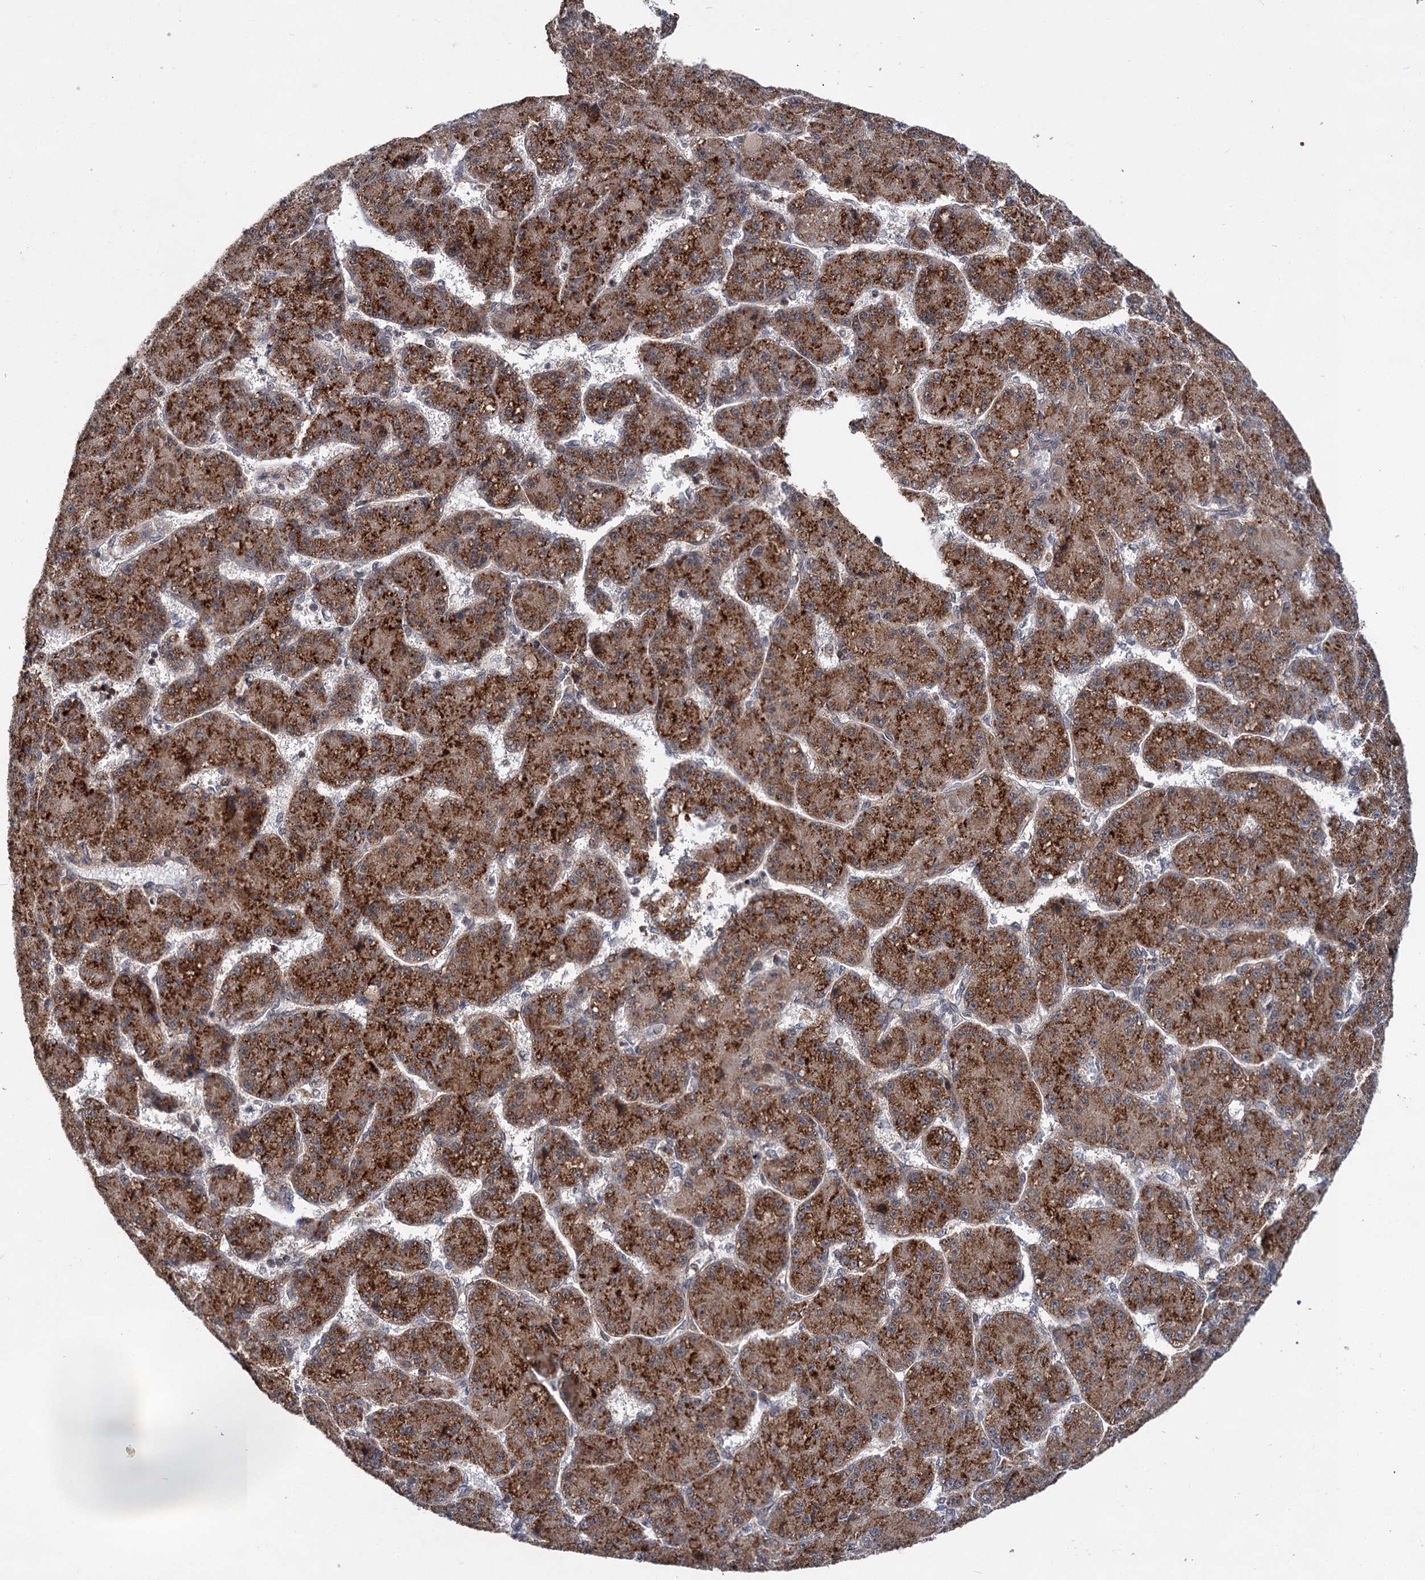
{"staining": {"intensity": "strong", "quantity": ">75%", "location": "cytoplasmic/membranous"}, "tissue": "liver cancer", "cell_type": "Tumor cells", "image_type": "cancer", "snomed": [{"axis": "morphology", "description": "Carcinoma, Hepatocellular, NOS"}, {"axis": "topography", "description": "Liver"}], "caption": "An immunohistochemistry histopathology image of neoplastic tissue is shown. Protein staining in brown labels strong cytoplasmic/membranous positivity in liver cancer (hepatocellular carcinoma) within tumor cells. (Brightfield microscopy of DAB IHC at high magnification).", "gene": "ABLIM1", "patient": {"sex": "male", "age": 67}}